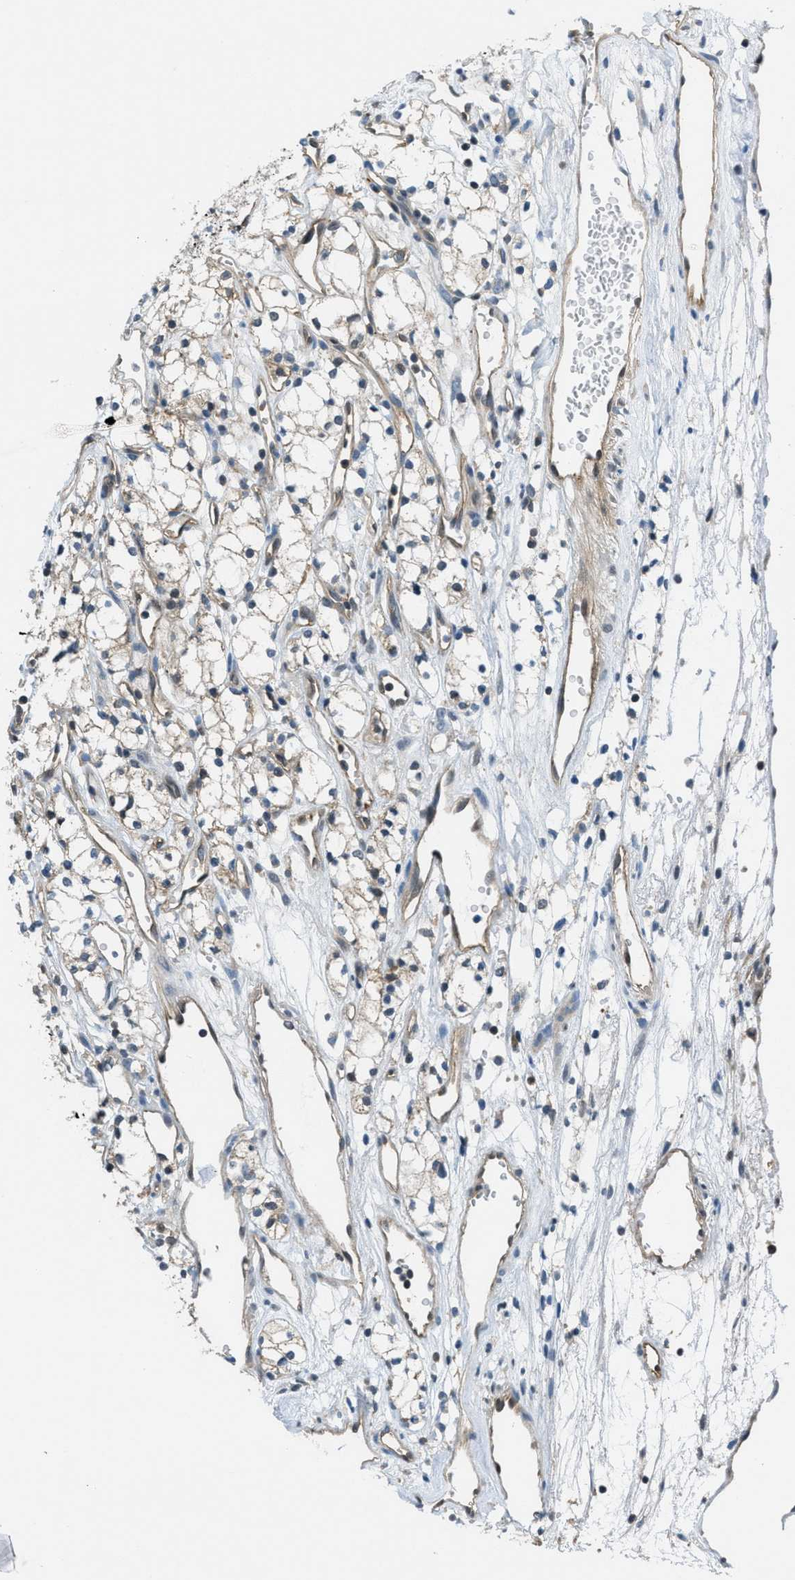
{"staining": {"intensity": "weak", "quantity": ">75%", "location": "cytoplasmic/membranous"}, "tissue": "renal cancer", "cell_type": "Tumor cells", "image_type": "cancer", "snomed": [{"axis": "morphology", "description": "Adenocarcinoma, NOS"}, {"axis": "topography", "description": "Kidney"}], "caption": "DAB immunohistochemical staining of renal cancer (adenocarcinoma) shows weak cytoplasmic/membranous protein positivity in about >75% of tumor cells.", "gene": "PIP5K1C", "patient": {"sex": "male", "age": 59}}